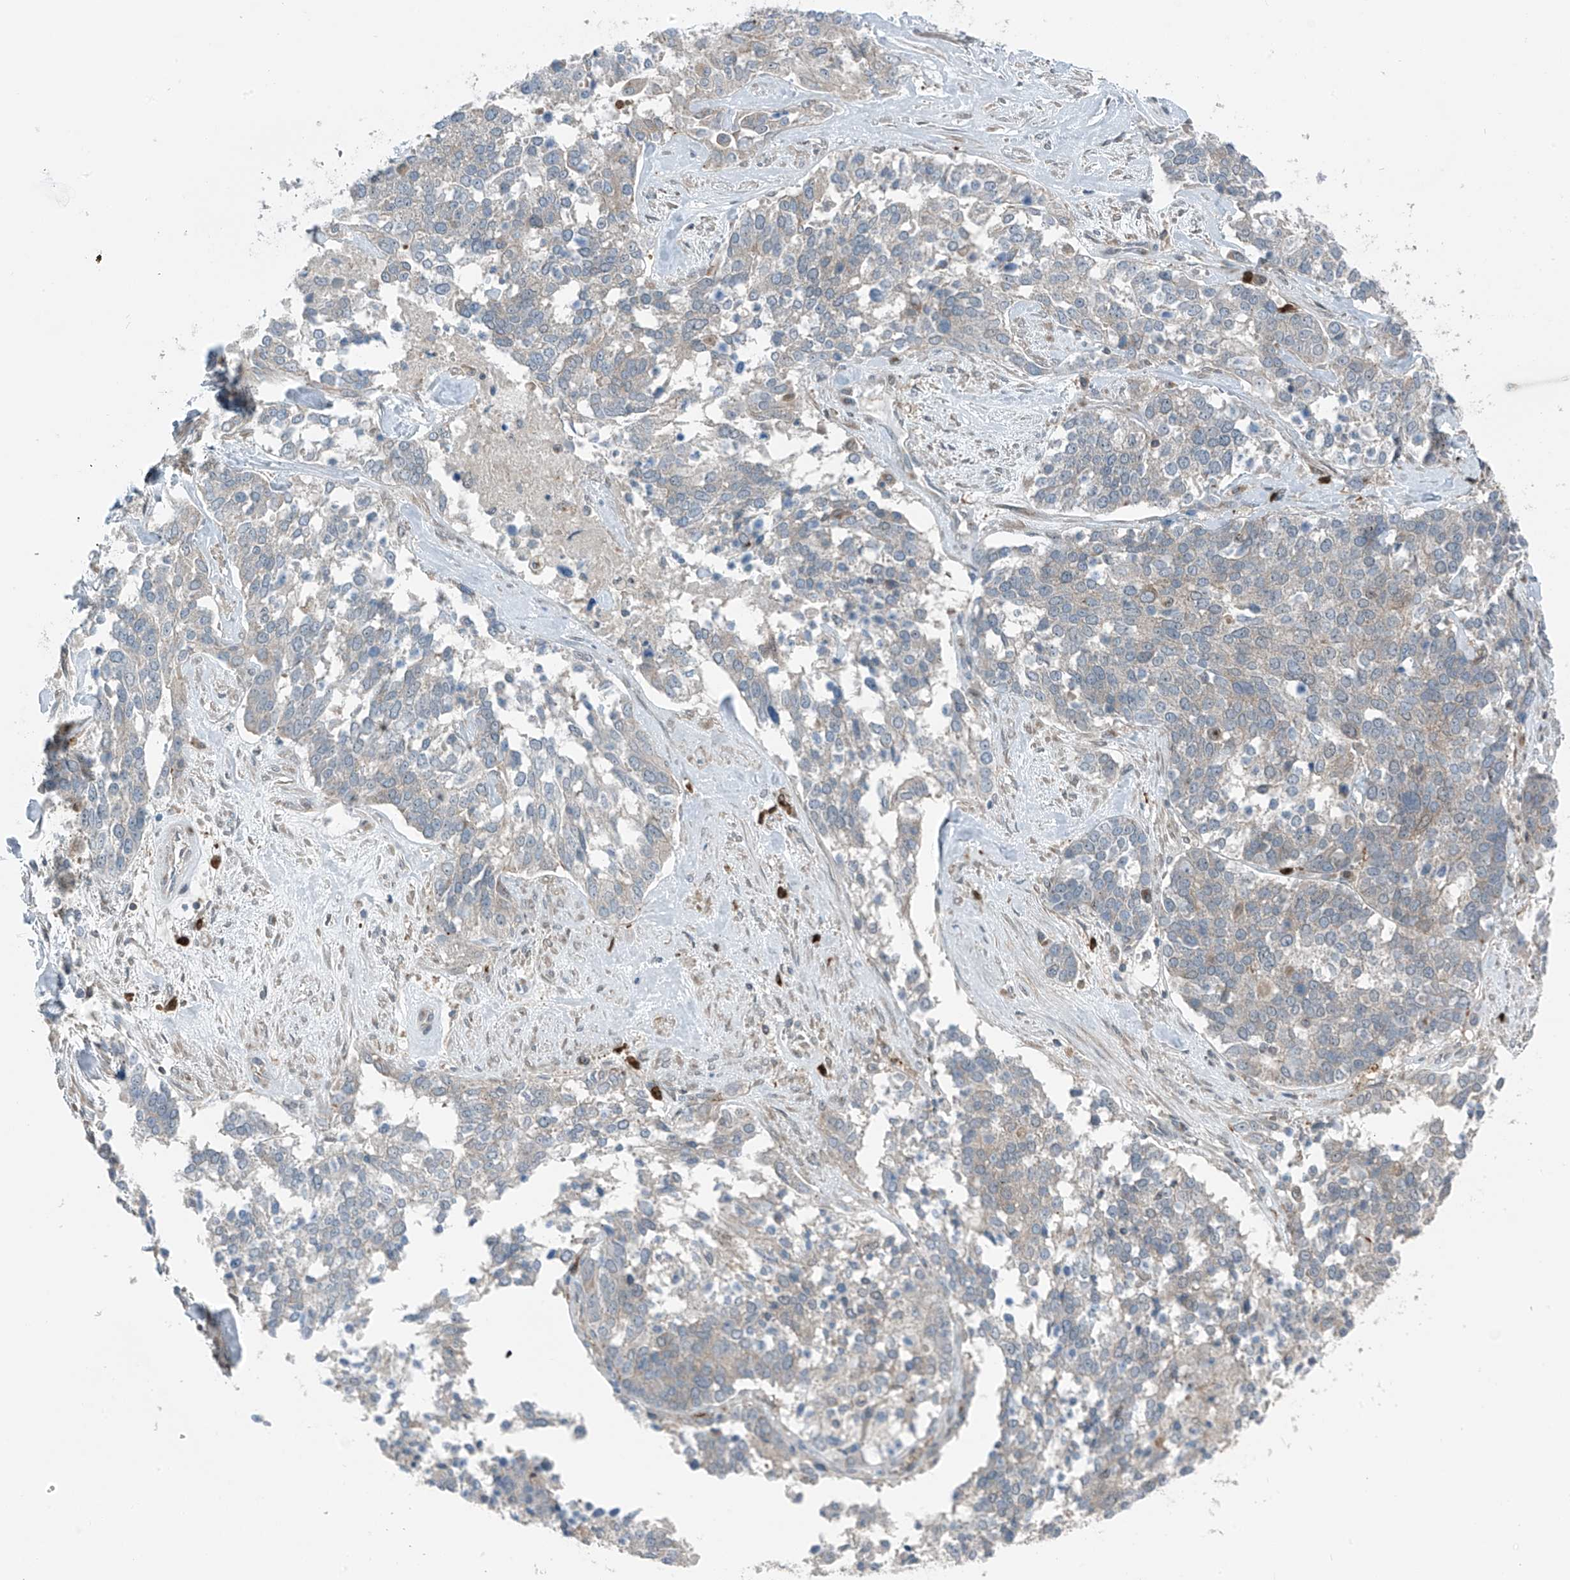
{"staining": {"intensity": "negative", "quantity": "none", "location": "none"}, "tissue": "ovarian cancer", "cell_type": "Tumor cells", "image_type": "cancer", "snomed": [{"axis": "morphology", "description": "Cystadenocarcinoma, serous, NOS"}, {"axis": "topography", "description": "Ovary"}], "caption": "Tumor cells show no significant protein positivity in serous cystadenocarcinoma (ovarian).", "gene": "SLC12A6", "patient": {"sex": "female", "age": 44}}